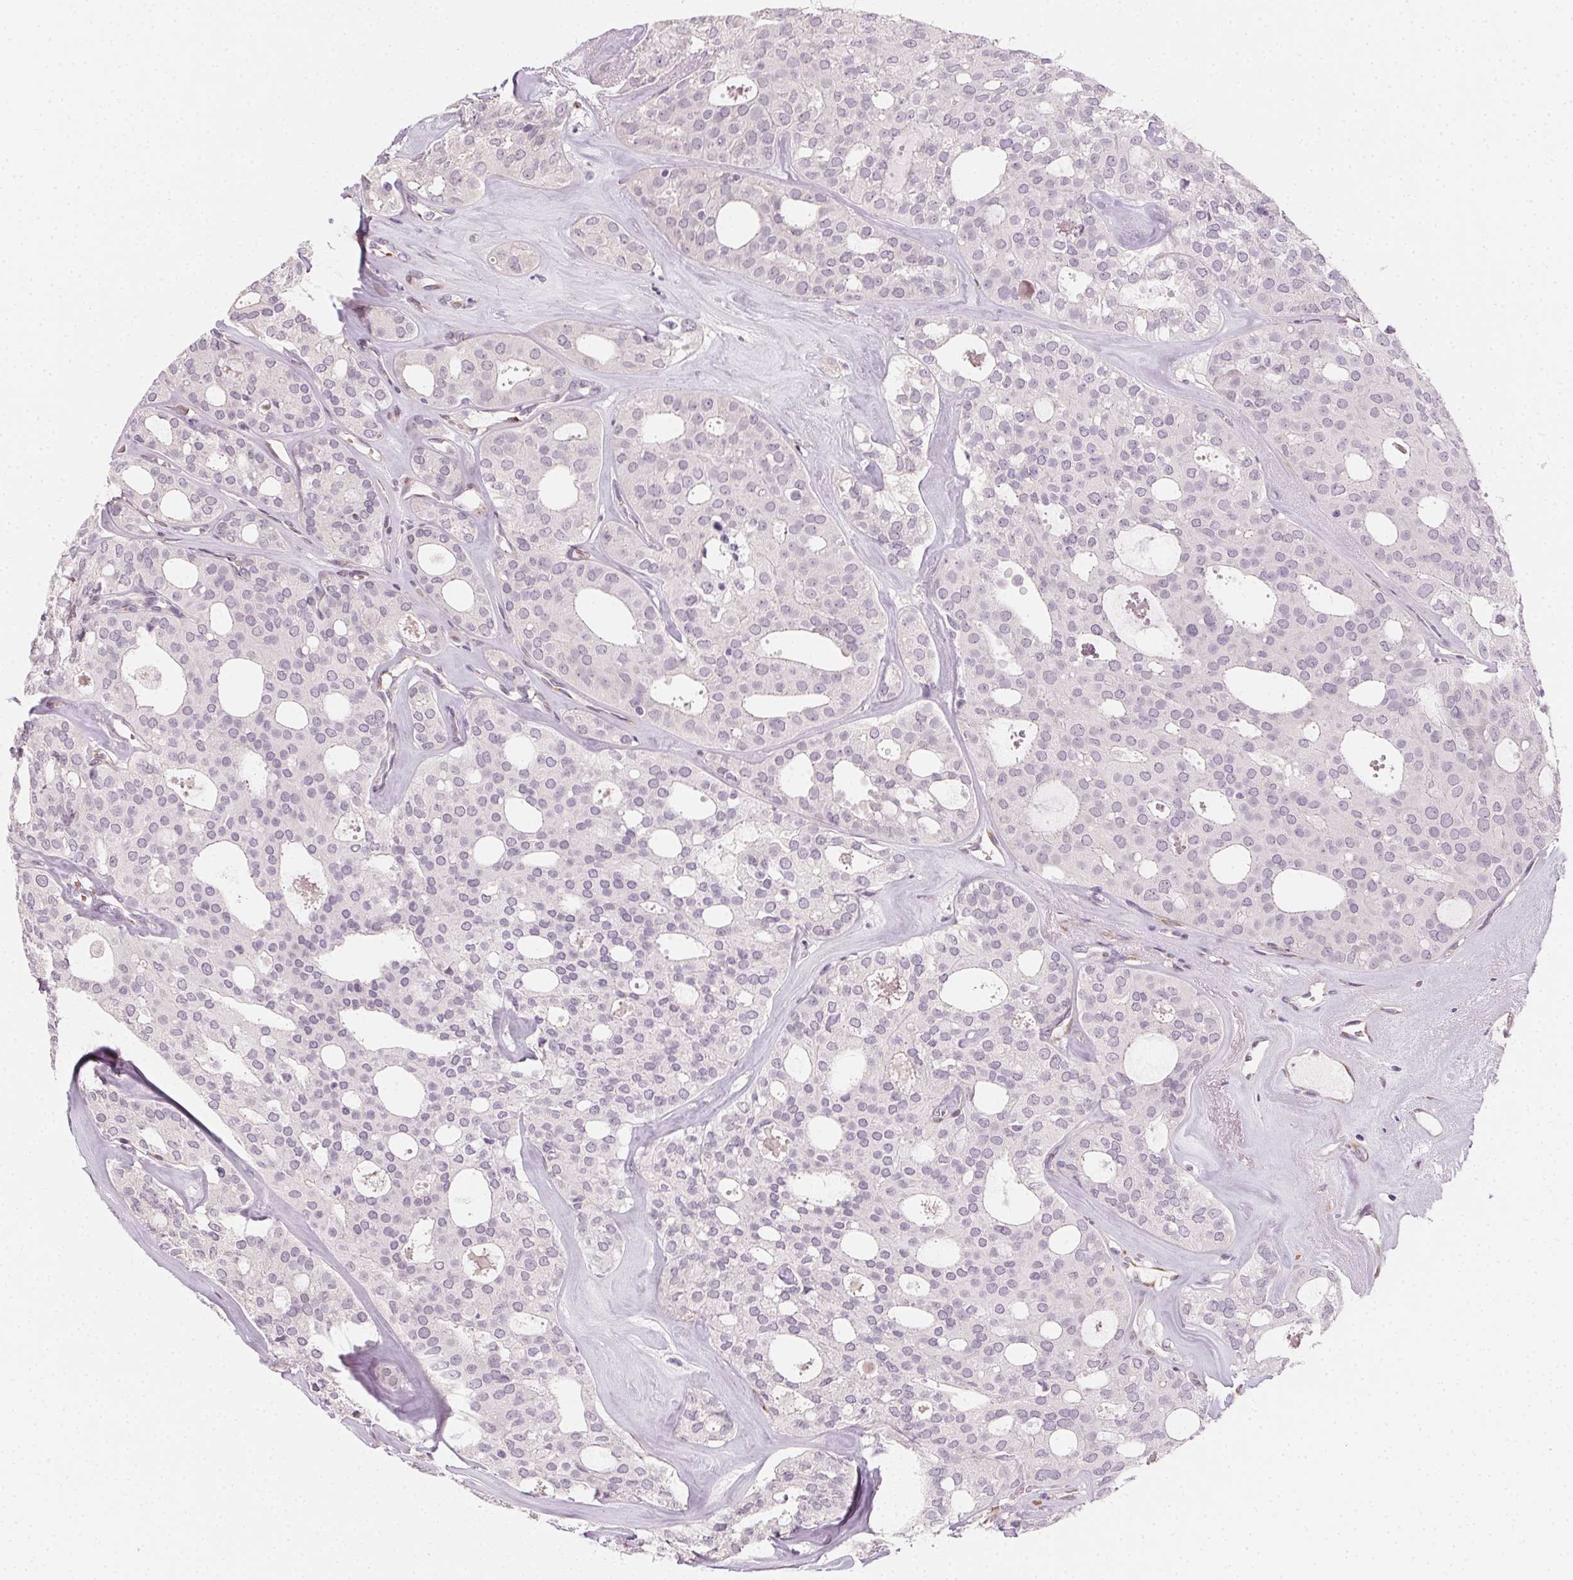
{"staining": {"intensity": "negative", "quantity": "none", "location": "none"}, "tissue": "thyroid cancer", "cell_type": "Tumor cells", "image_type": "cancer", "snomed": [{"axis": "morphology", "description": "Follicular adenoma carcinoma, NOS"}, {"axis": "topography", "description": "Thyroid gland"}], "caption": "Immunohistochemical staining of human thyroid cancer shows no significant positivity in tumor cells.", "gene": "CCDC96", "patient": {"sex": "male", "age": 75}}